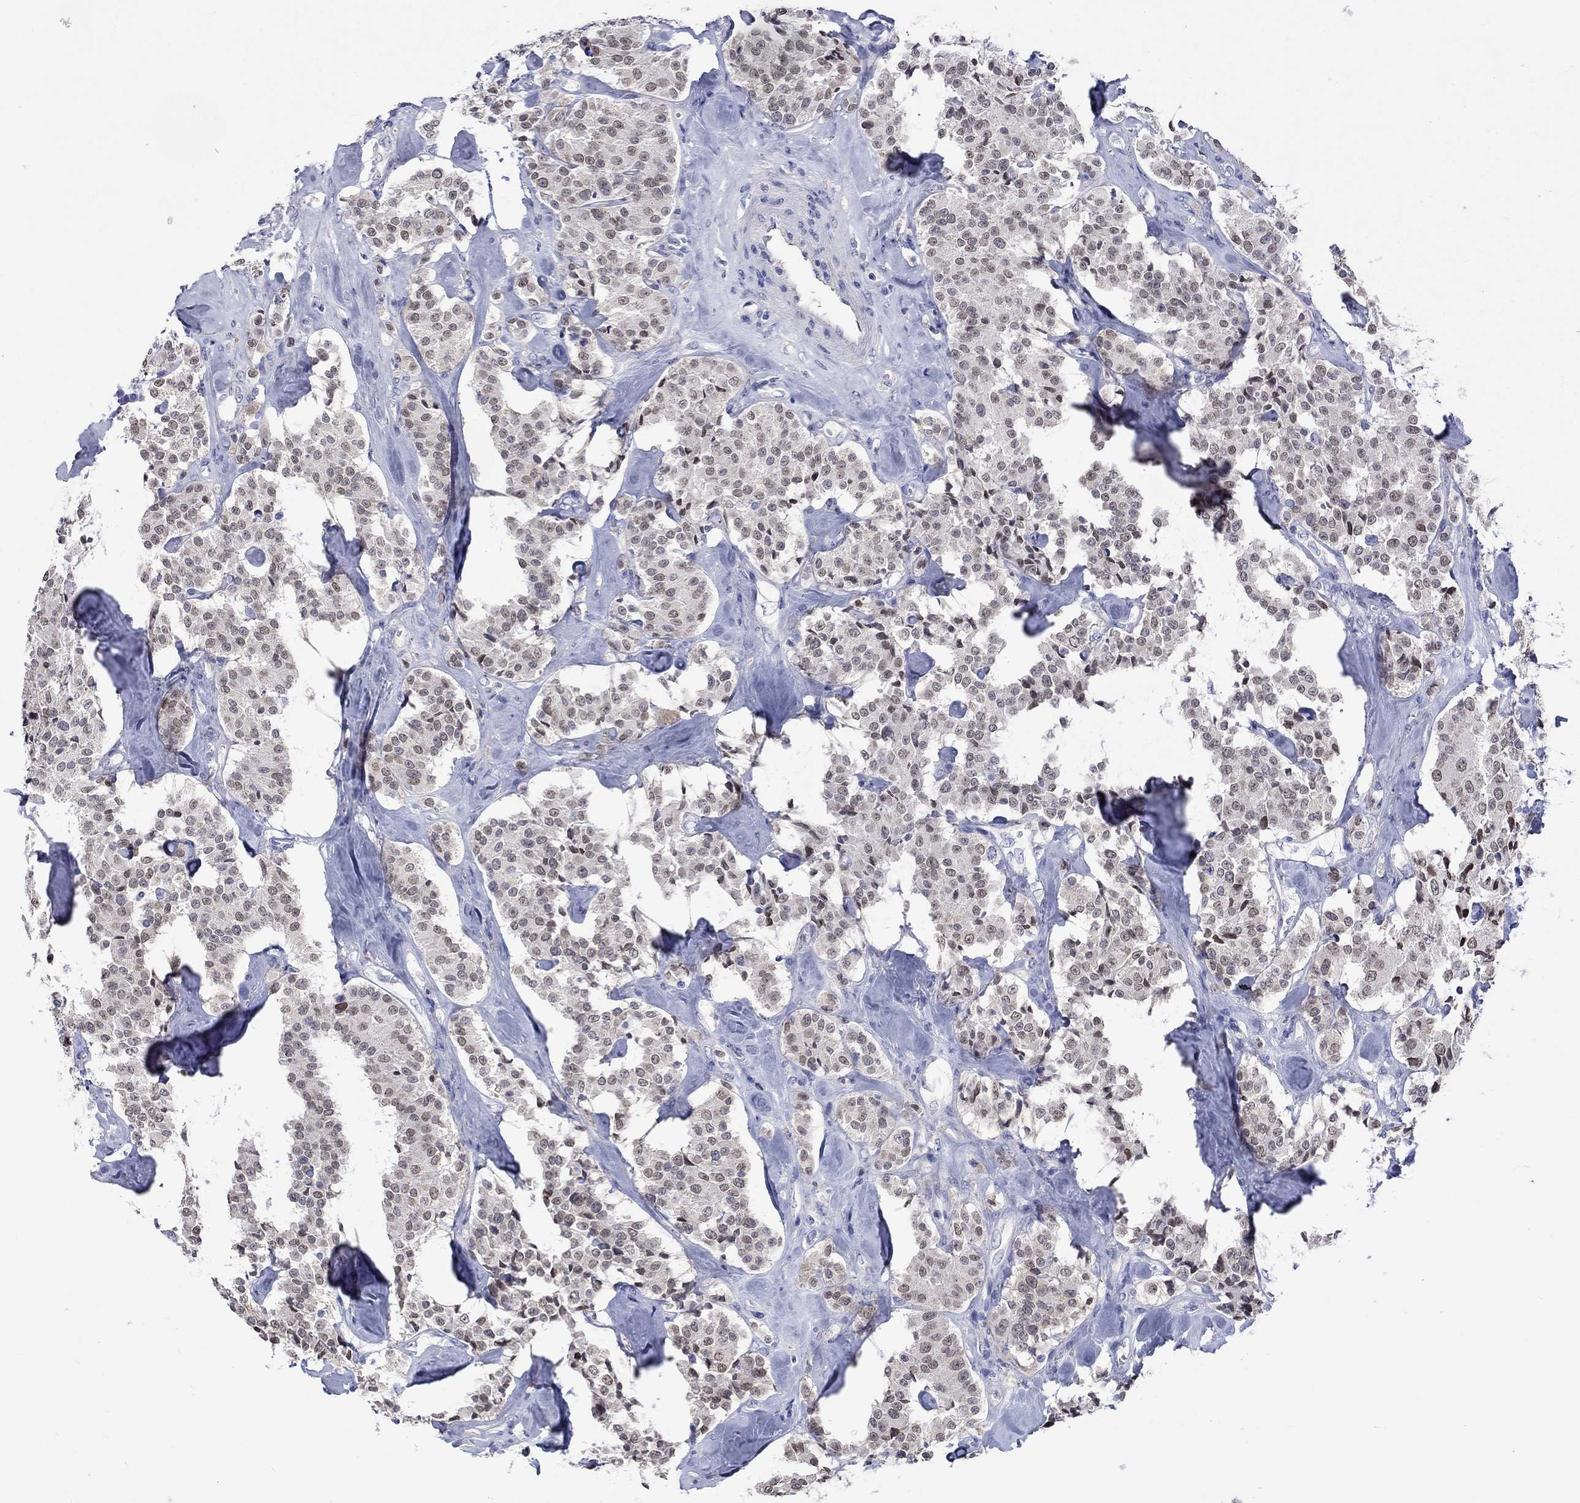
{"staining": {"intensity": "weak", "quantity": "25%-75%", "location": "nuclear"}, "tissue": "carcinoid", "cell_type": "Tumor cells", "image_type": "cancer", "snomed": [{"axis": "morphology", "description": "Carcinoid, malignant, NOS"}, {"axis": "topography", "description": "Pancreas"}], "caption": "Immunohistochemical staining of human carcinoid exhibits low levels of weak nuclear protein expression in approximately 25%-75% of tumor cells.", "gene": "LRFN4", "patient": {"sex": "male", "age": 41}}